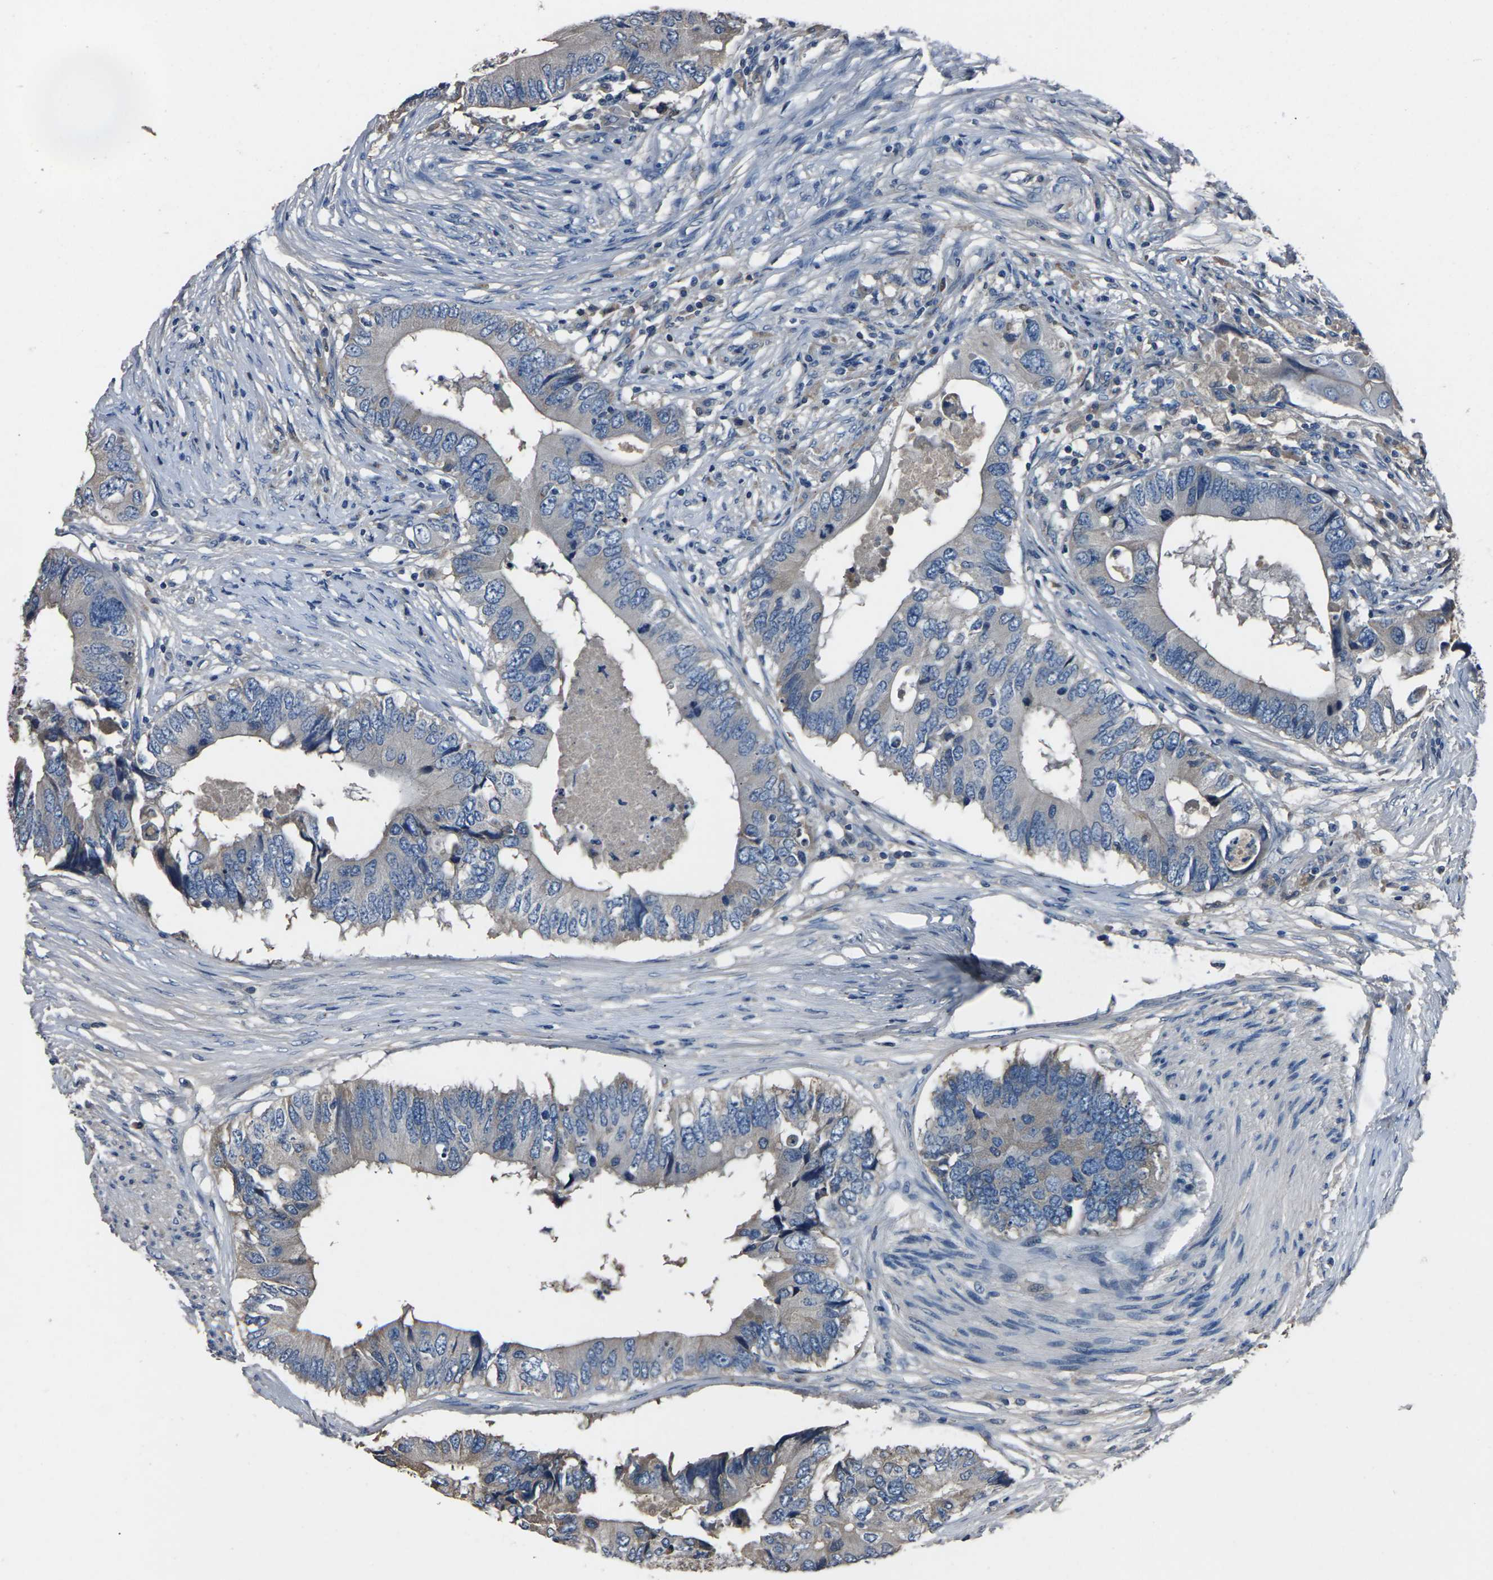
{"staining": {"intensity": "weak", "quantity": "<25%", "location": "cytoplasmic/membranous"}, "tissue": "colorectal cancer", "cell_type": "Tumor cells", "image_type": "cancer", "snomed": [{"axis": "morphology", "description": "Adenocarcinoma, NOS"}, {"axis": "topography", "description": "Colon"}], "caption": "A histopathology image of colorectal cancer stained for a protein exhibits no brown staining in tumor cells.", "gene": "LEP", "patient": {"sex": "male", "age": 71}}